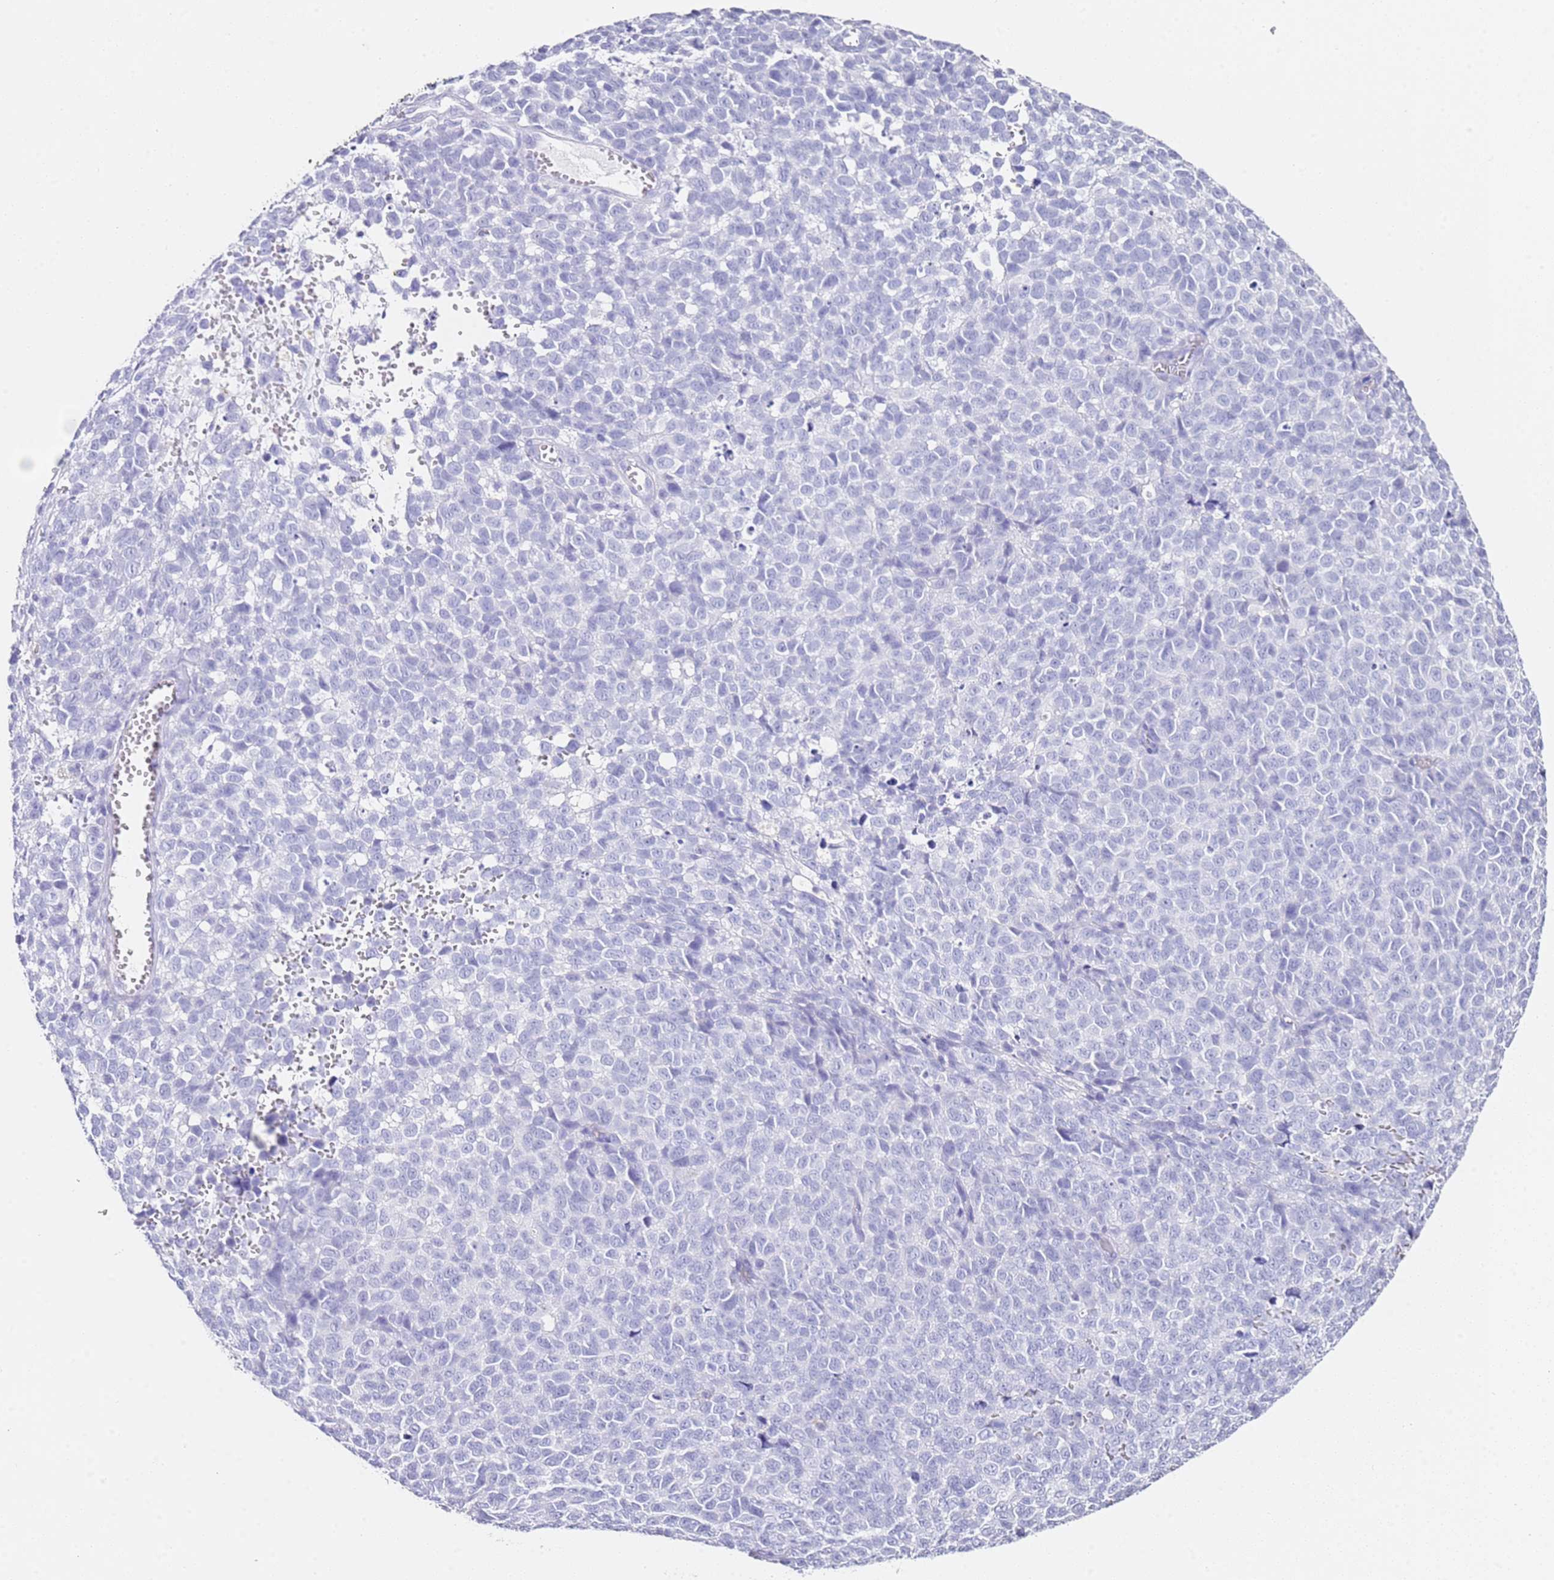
{"staining": {"intensity": "negative", "quantity": "none", "location": "none"}, "tissue": "melanoma", "cell_type": "Tumor cells", "image_type": "cancer", "snomed": [{"axis": "morphology", "description": "Malignant melanoma, NOS"}, {"axis": "topography", "description": "Nose, NOS"}], "caption": "Immunohistochemical staining of melanoma exhibits no significant expression in tumor cells. (DAB immunohistochemistry visualized using brightfield microscopy, high magnification).", "gene": "PTBP2", "patient": {"sex": "female", "age": 48}}